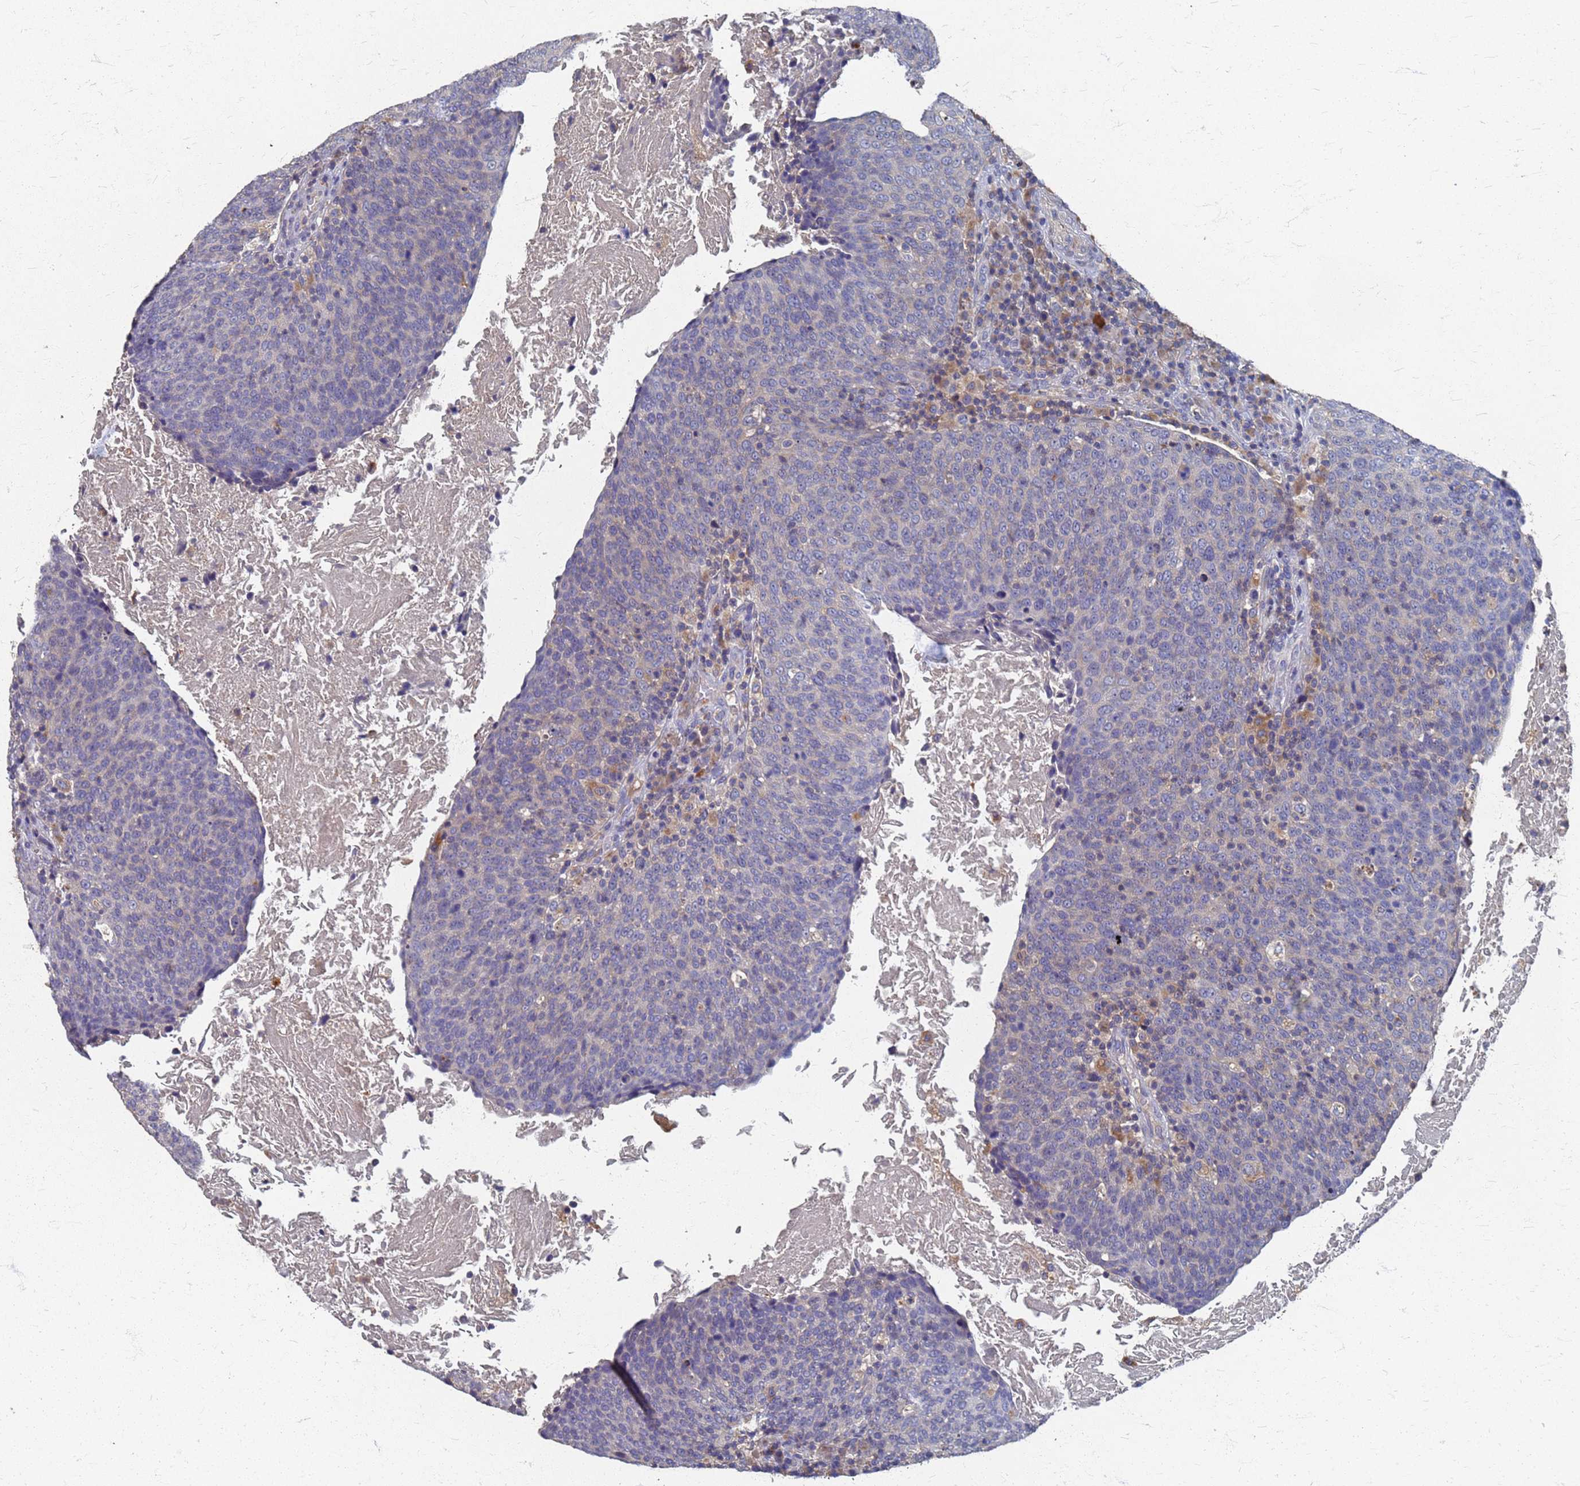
{"staining": {"intensity": "negative", "quantity": "none", "location": "none"}, "tissue": "head and neck cancer", "cell_type": "Tumor cells", "image_type": "cancer", "snomed": [{"axis": "morphology", "description": "Squamous cell carcinoma, NOS"}, {"axis": "morphology", "description": "Squamous cell carcinoma, metastatic, NOS"}, {"axis": "topography", "description": "Lymph node"}, {"axis": "topography", "description": "Head-Neck"}], "caption": "Histopathology image shows no protein positivity in tumor cells of head and neck cancer tissue. The staining is performed using DAB brown chromogen with nuclei counter-stained in using hematoxylin.", "gene": "KRCC1", "patient": {"sex": "male", "age": 62}}